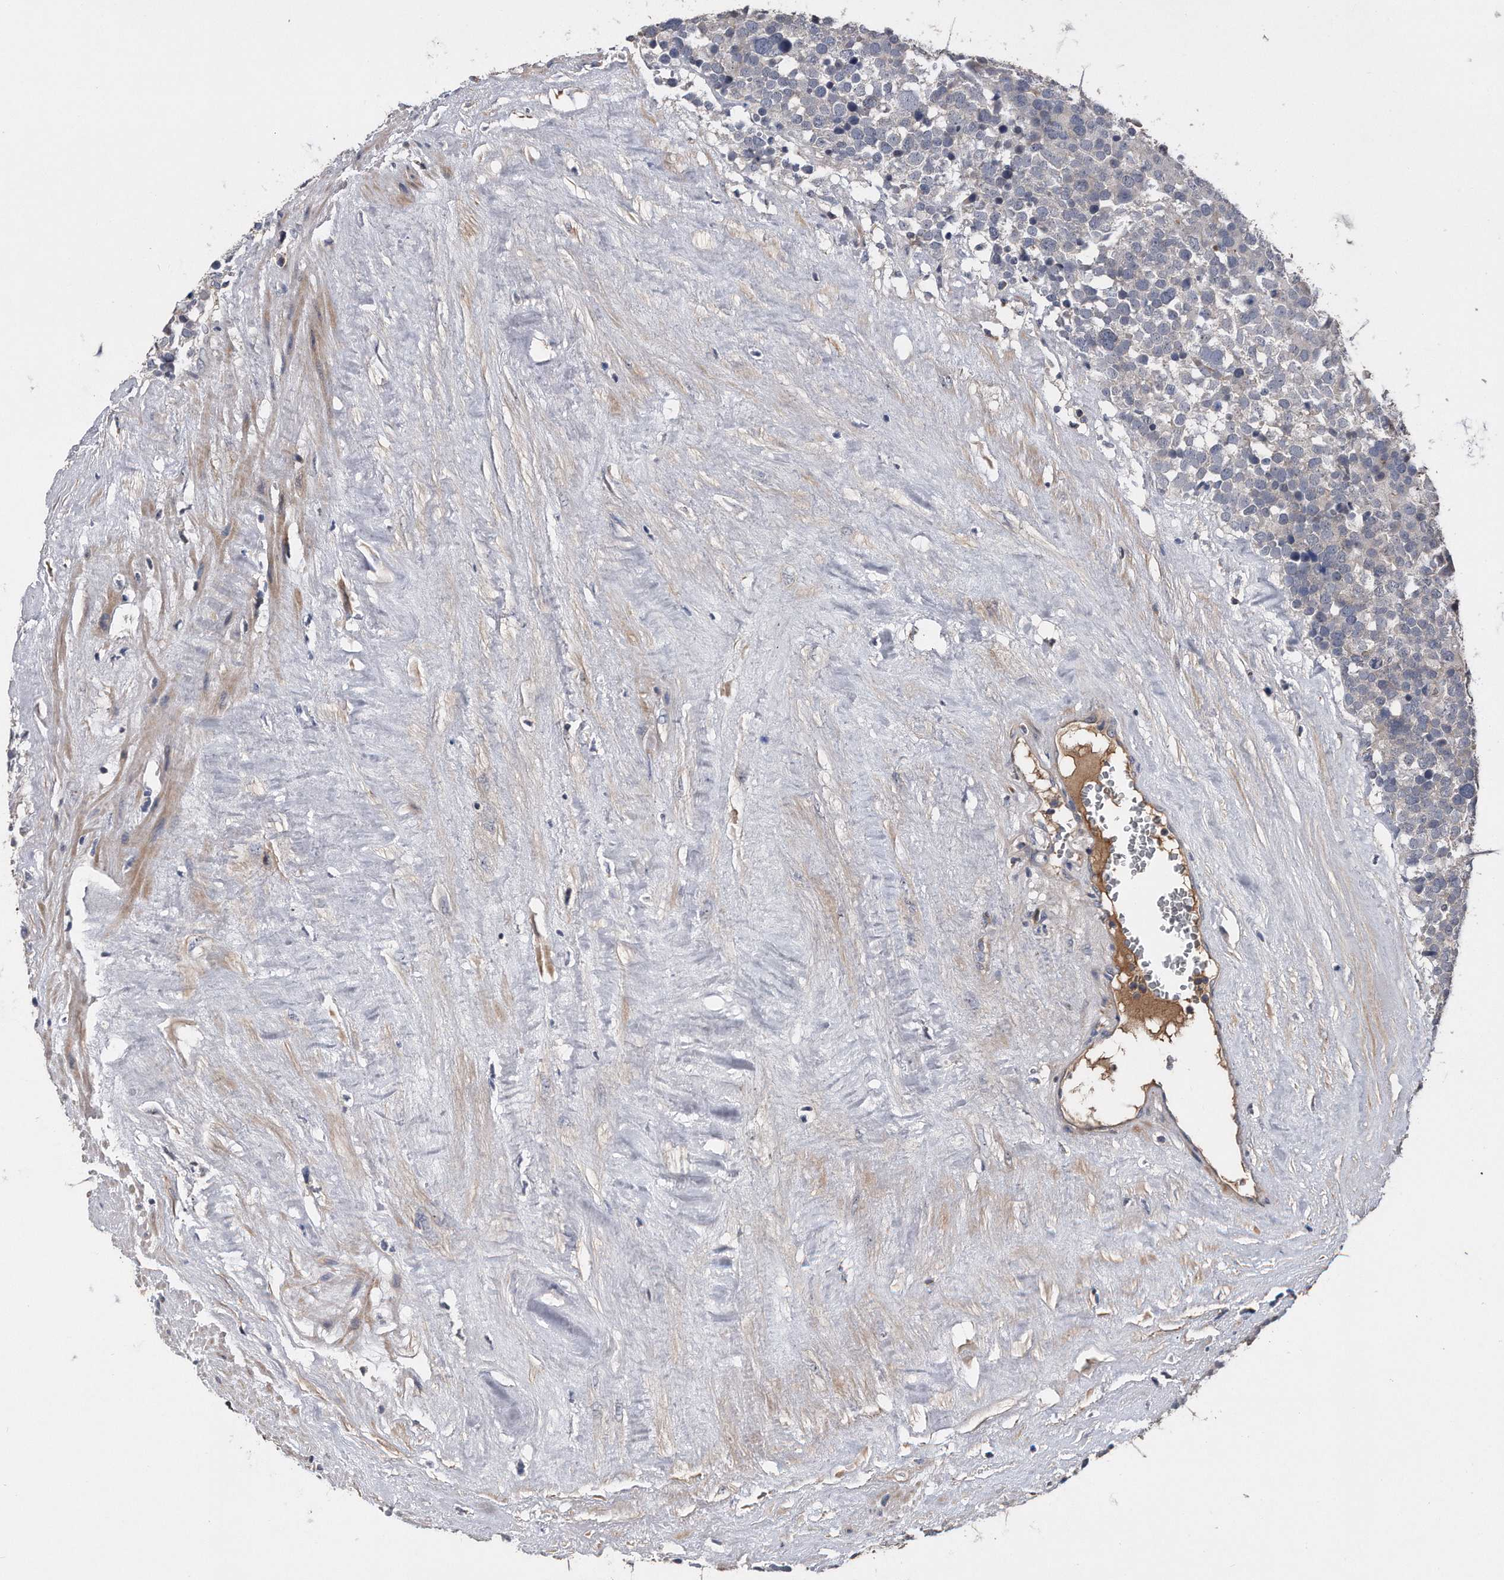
{"staining": {"intensity": "negative", "quantity": "none", "location": "none"}, "tissue": "testis cancer", "cell_type": "Tumor cells", "image_type": "cancer", "snomed": [{"axis": "morphology", "description": "Seminoma, NOS"}, {"axis": "topography", "description": "Testis"}], "caption": "Immunohistochemical staining of human testis seminoma shows no significant expression in tumor cells.", "gene": "KCND3", "patient": {"sex": "male", "age": 71}}